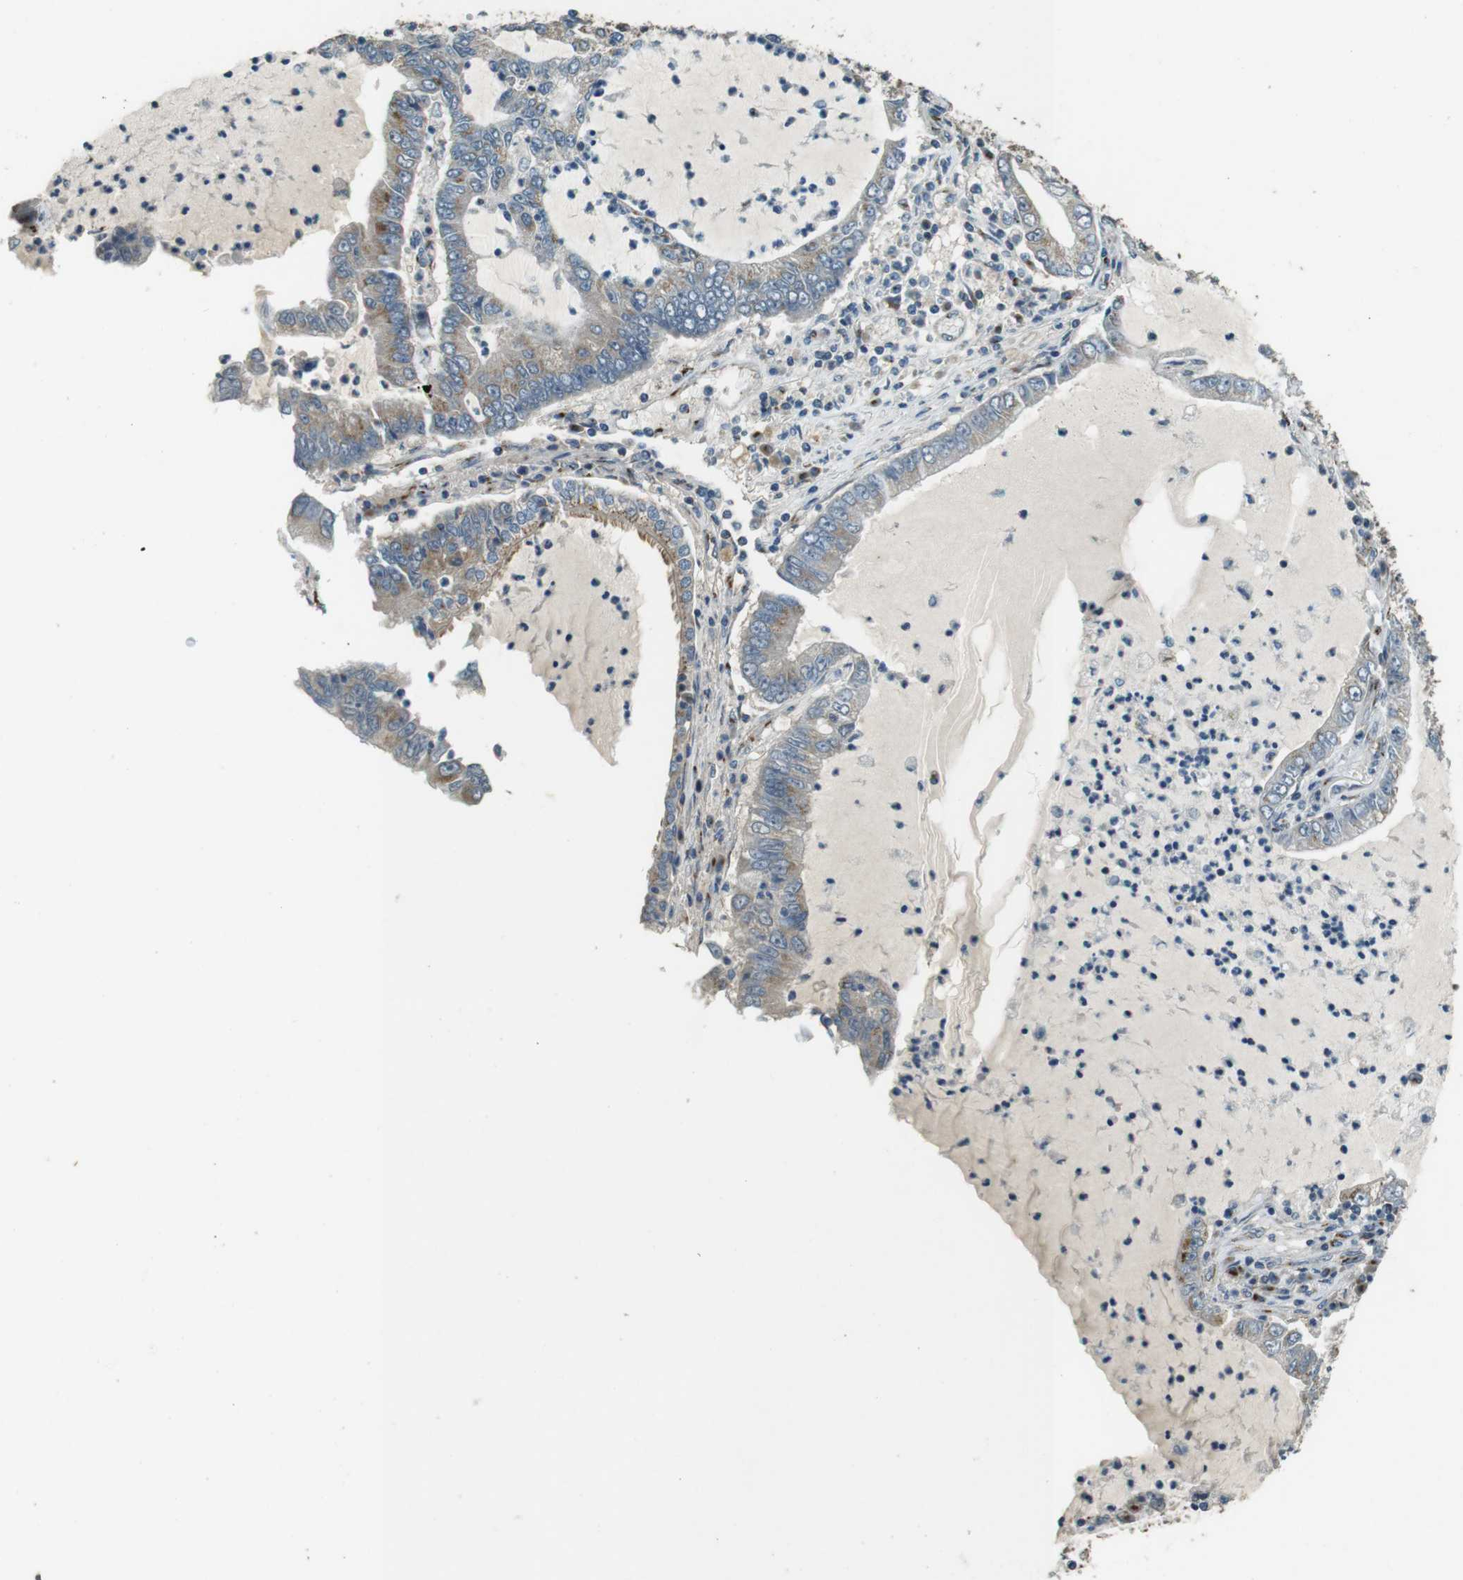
{"staining": {"intensity": "moderate", "quantity": "<25%", "location": "cytoplasmic/membranous"}, "tissue": "lung cancer", "cell_type": "Tumor cells", "image_type": "cancer", "snomed": [{"axis": "morphology", "description": "Adenocarcinoma, NOS"}, {"axis": "topography", "description": "Lung"}], "caption": "Brown immunohistochemical staining in adenocarcinoma (lung) displays moderate cytoplasmic/membranous positivity in about <25% of tumor cells.", "gene": "TMEM115", "patient": {"sex": "female", "age": 51}}